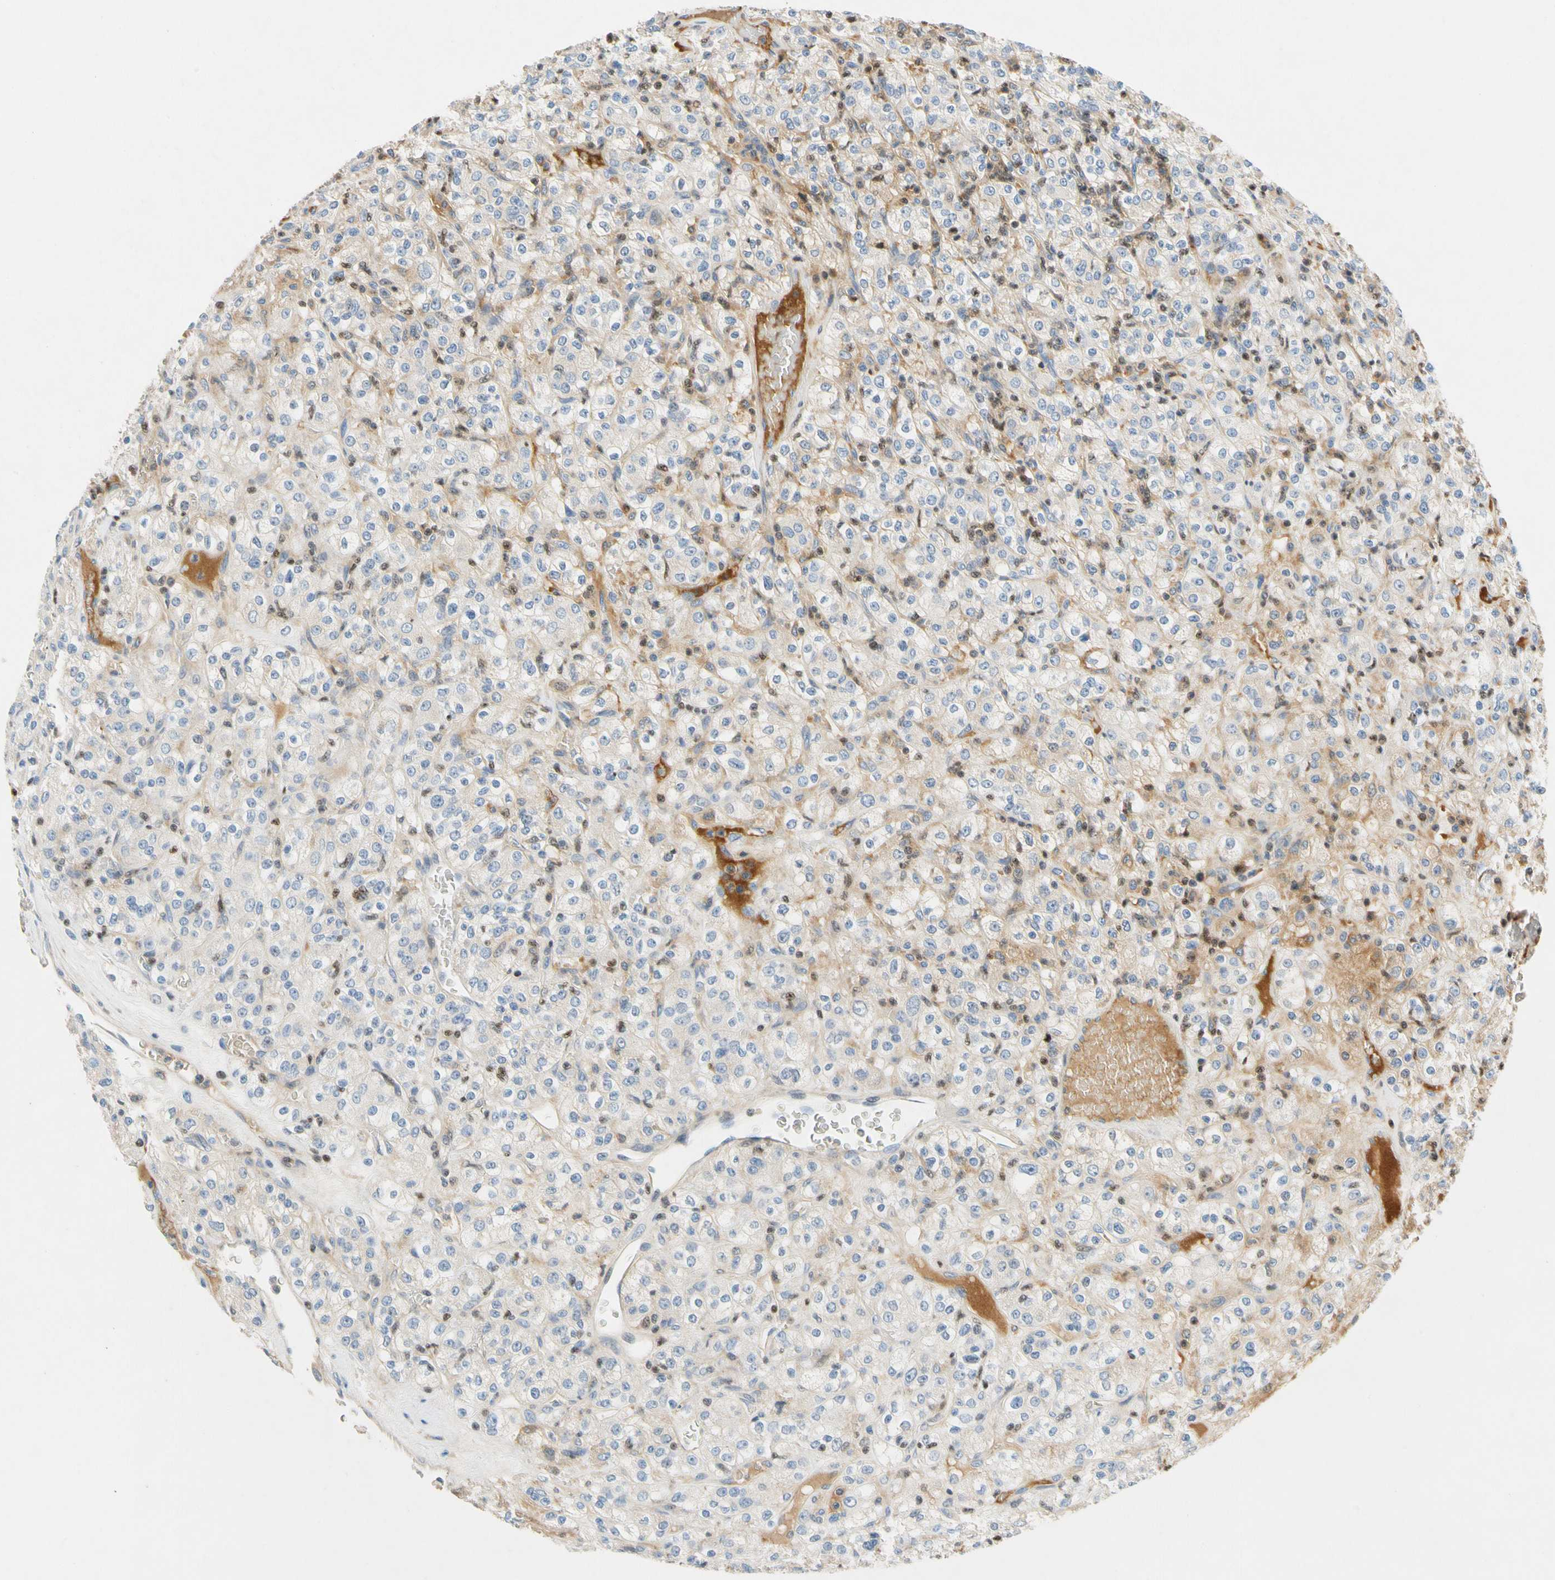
{"staining": {"intensity": "weak", "quantity": "25%-75%", "location": "cytoplasmic/membranous"}, "tissue": "renal cancer", "cell_type": "Tumor cells", "image_type": "cancer", "snomed": [{"axis": "morphology", "description": "Normal tissue, NOS"}, {"axis": "morphology", "description": "Adenocarcinoma, NOS"}, {"axis": "topography", "description": "Kidney"}], "caption": "Human renal cancer stained for a protein (brown) demonstrates weak cytoplasmic/membranous positive expression in approximately 25%-75% of tumor cells.", "gene": "SP140", "patient": {"sex": "female", "age": 72}}